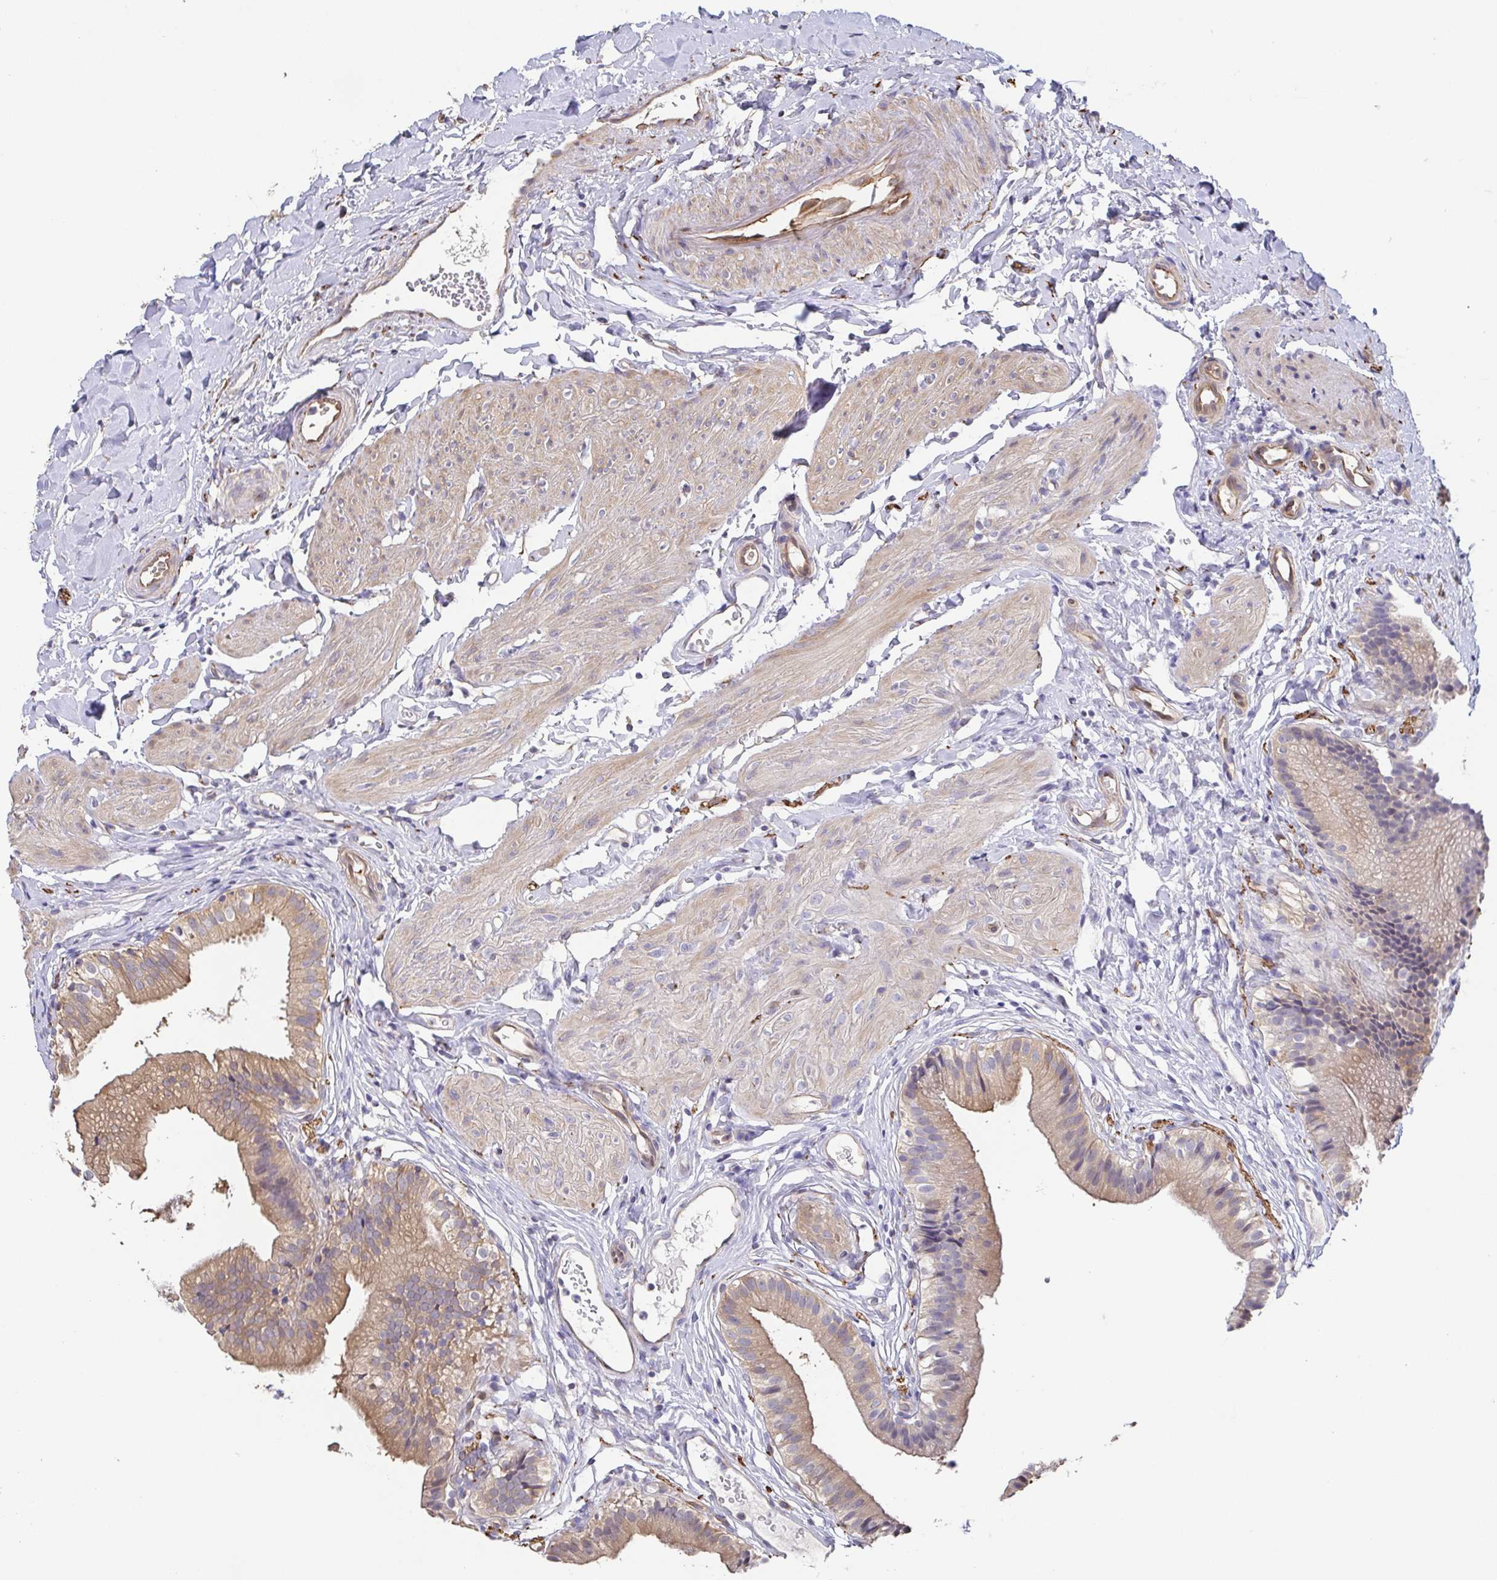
{"staining": {"intensity": "moderate", "quantity": ">75%", "location": "cytoplasmic/membranous"}, "tissue": "gallbladder", "cell_type": "Glandular cells", "image_type": "normal", "snomed": [{"axis": "morphology", "description": "Normal tissue, NOS"}, {"axis": "topography", "description": "Gallbladder"}], "caption": "Brown immunohistochemical staining in benign gallbladder shows moderate cytoplasmic/membranous expression in approximately >75% of glandular cells. The protein is shown in brown color, while the nuclei are stained blue.", "gene": "EIF3D", "patient": {"sex": "female", "age": 47}}